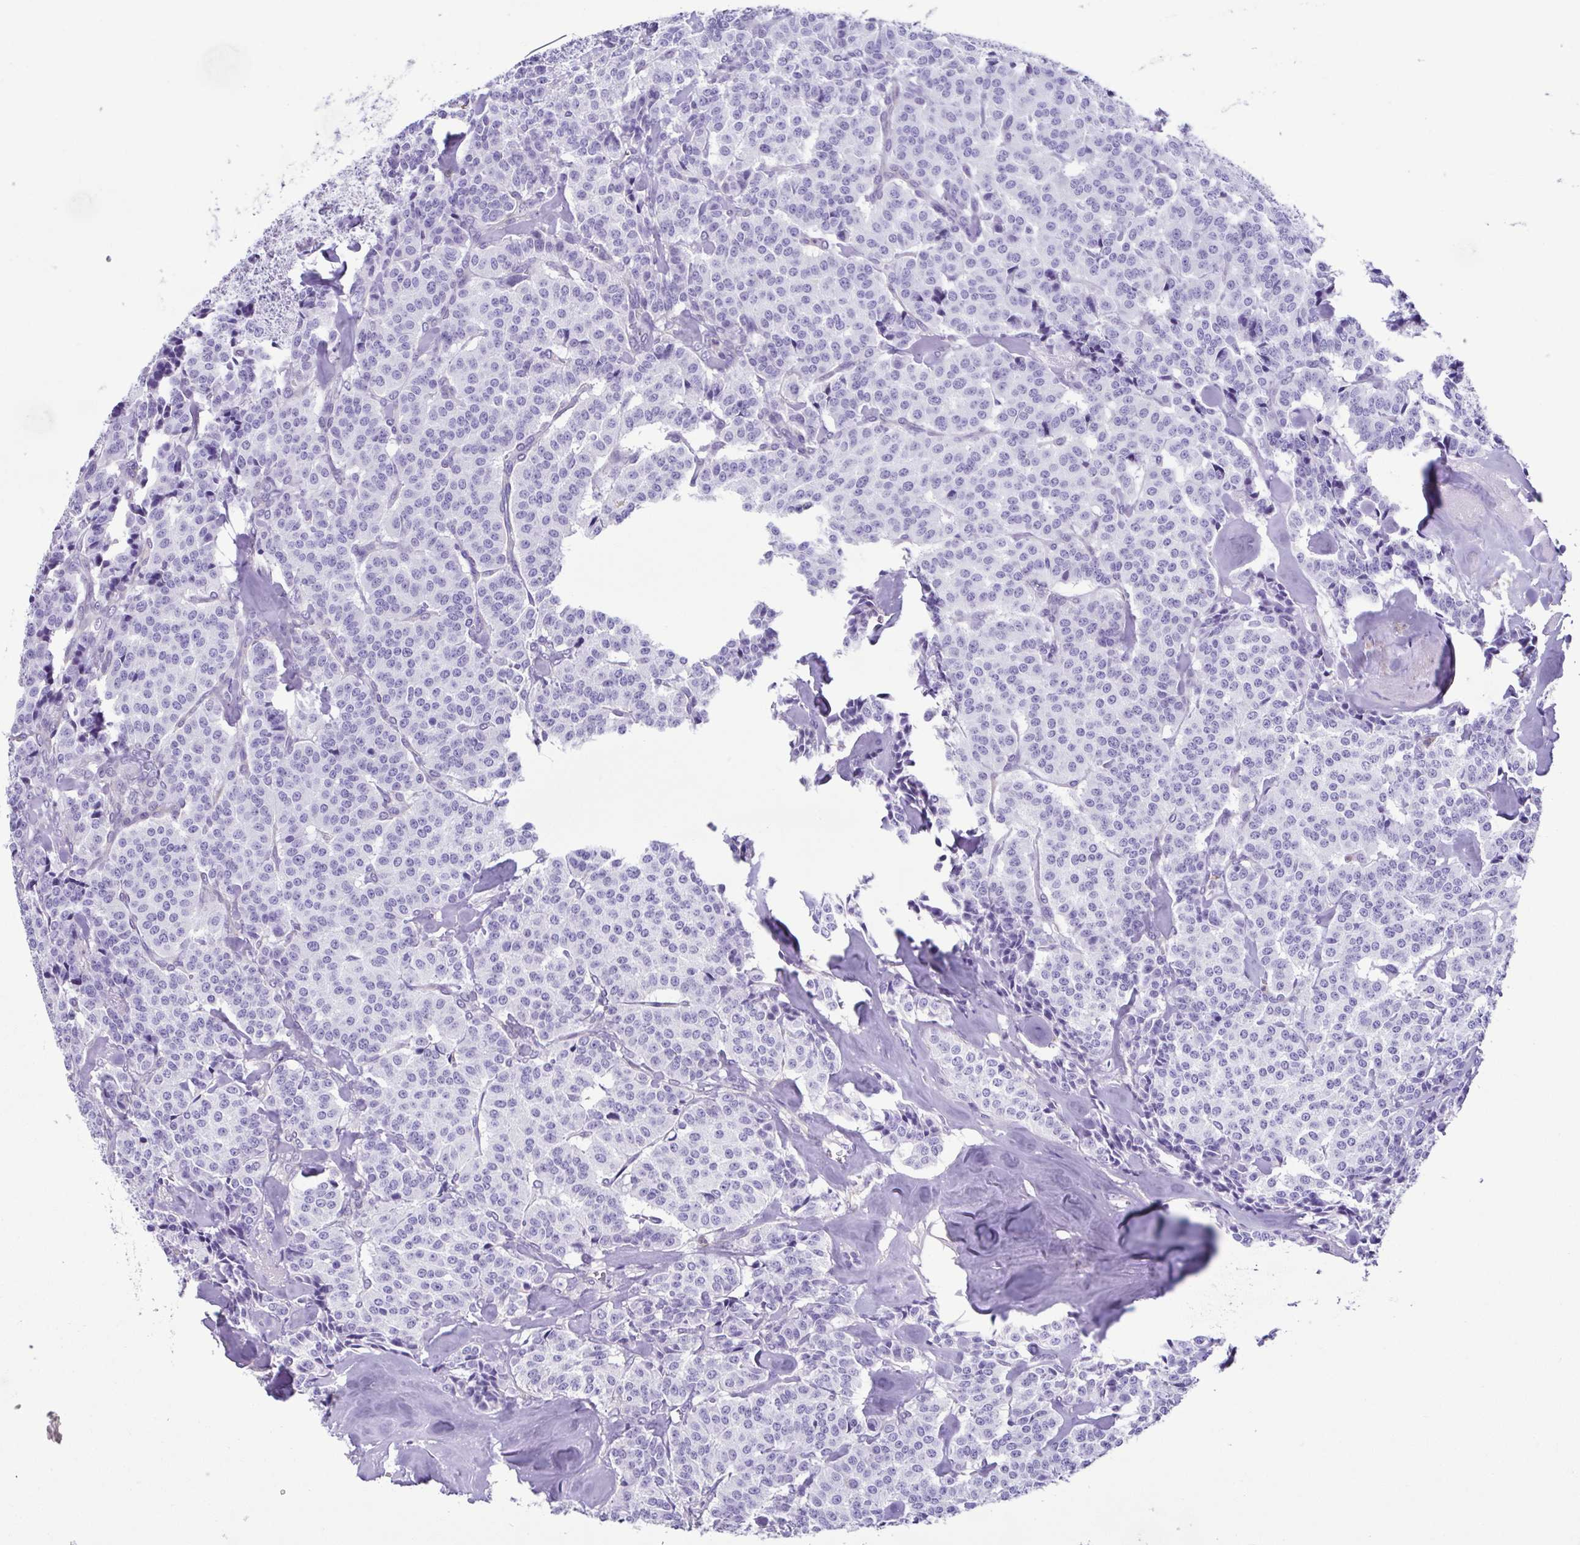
{"staining": {"intensity": "negative", "quantity": "none", "location": "none"}, "tissue": "carcinoid", "cell_type": "Tumor cells", "image_type": "cancer", "snomed": [{"axis": "morphology", "description": "Normal tissue, NOS"}, {"axis": "morphology", "description": "Carcinoid, malignant, NOS"}, {"axis": "topography", "description": "Lung"}], "caption": "The image shows no staining of tumor cells in carcinoid (malignant).", "gene": "CYP11B1", "patient": {"sex": "female", "age": 46}}